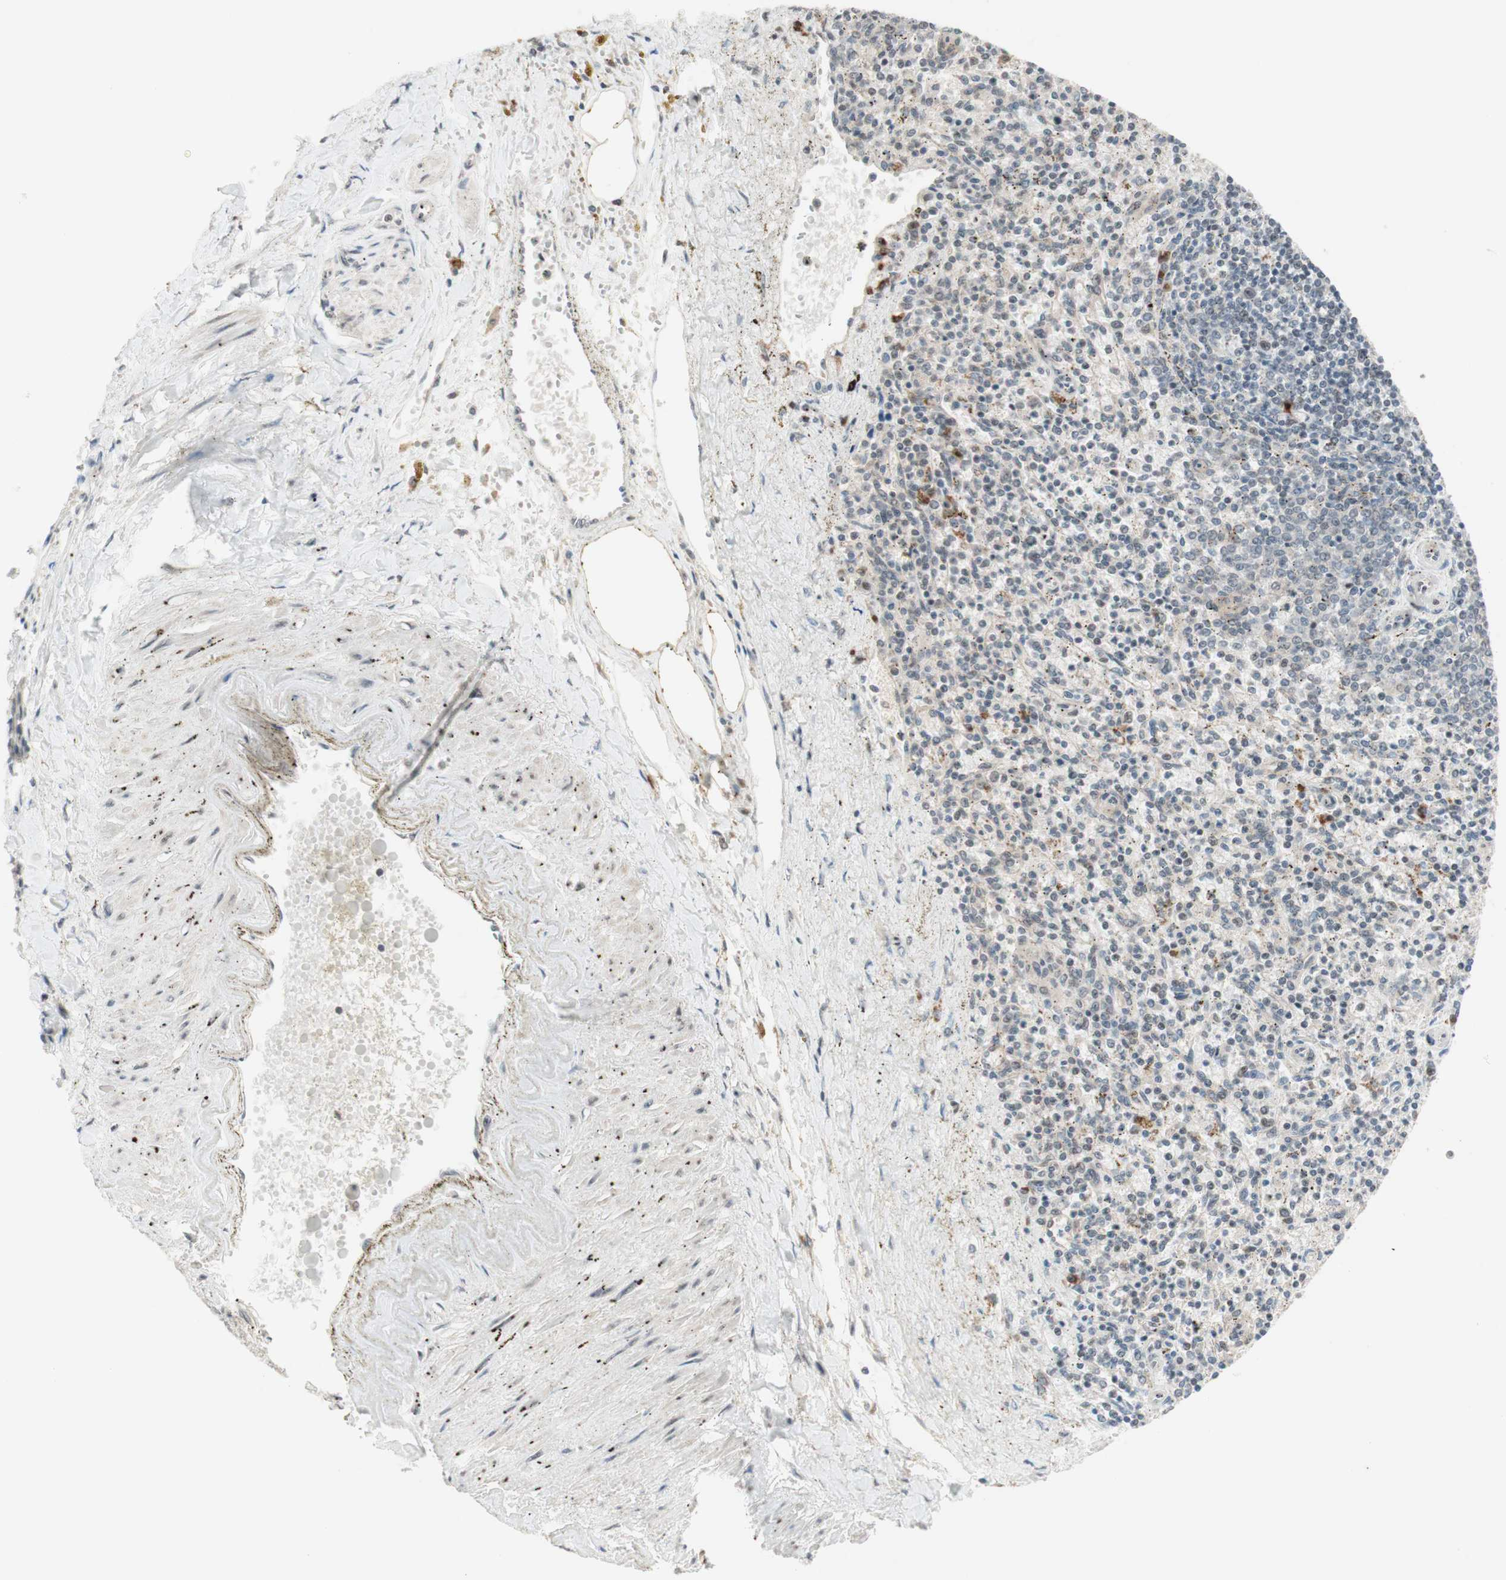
{"staining": {"intensity": "weak", "quantity": ">75%", "location": "cytoplasmic/membranous"}, "tissue": "spleen", "cell_type": "Cells in red pulp", "image_type": "normal", "snomed": [{"axis": "morphology", "description": "Normal tissue, NOS"}, {"axis": "topography", "description": "Spleen"}], "caption": "Brown immunohistochemical staining in normal human spleen exhibits weak cytoplasmic/membranous expression in approximately >75% of cells in red pulp.", "gene": "CYLD", "patient": {"sex": "male", "age": 72}}